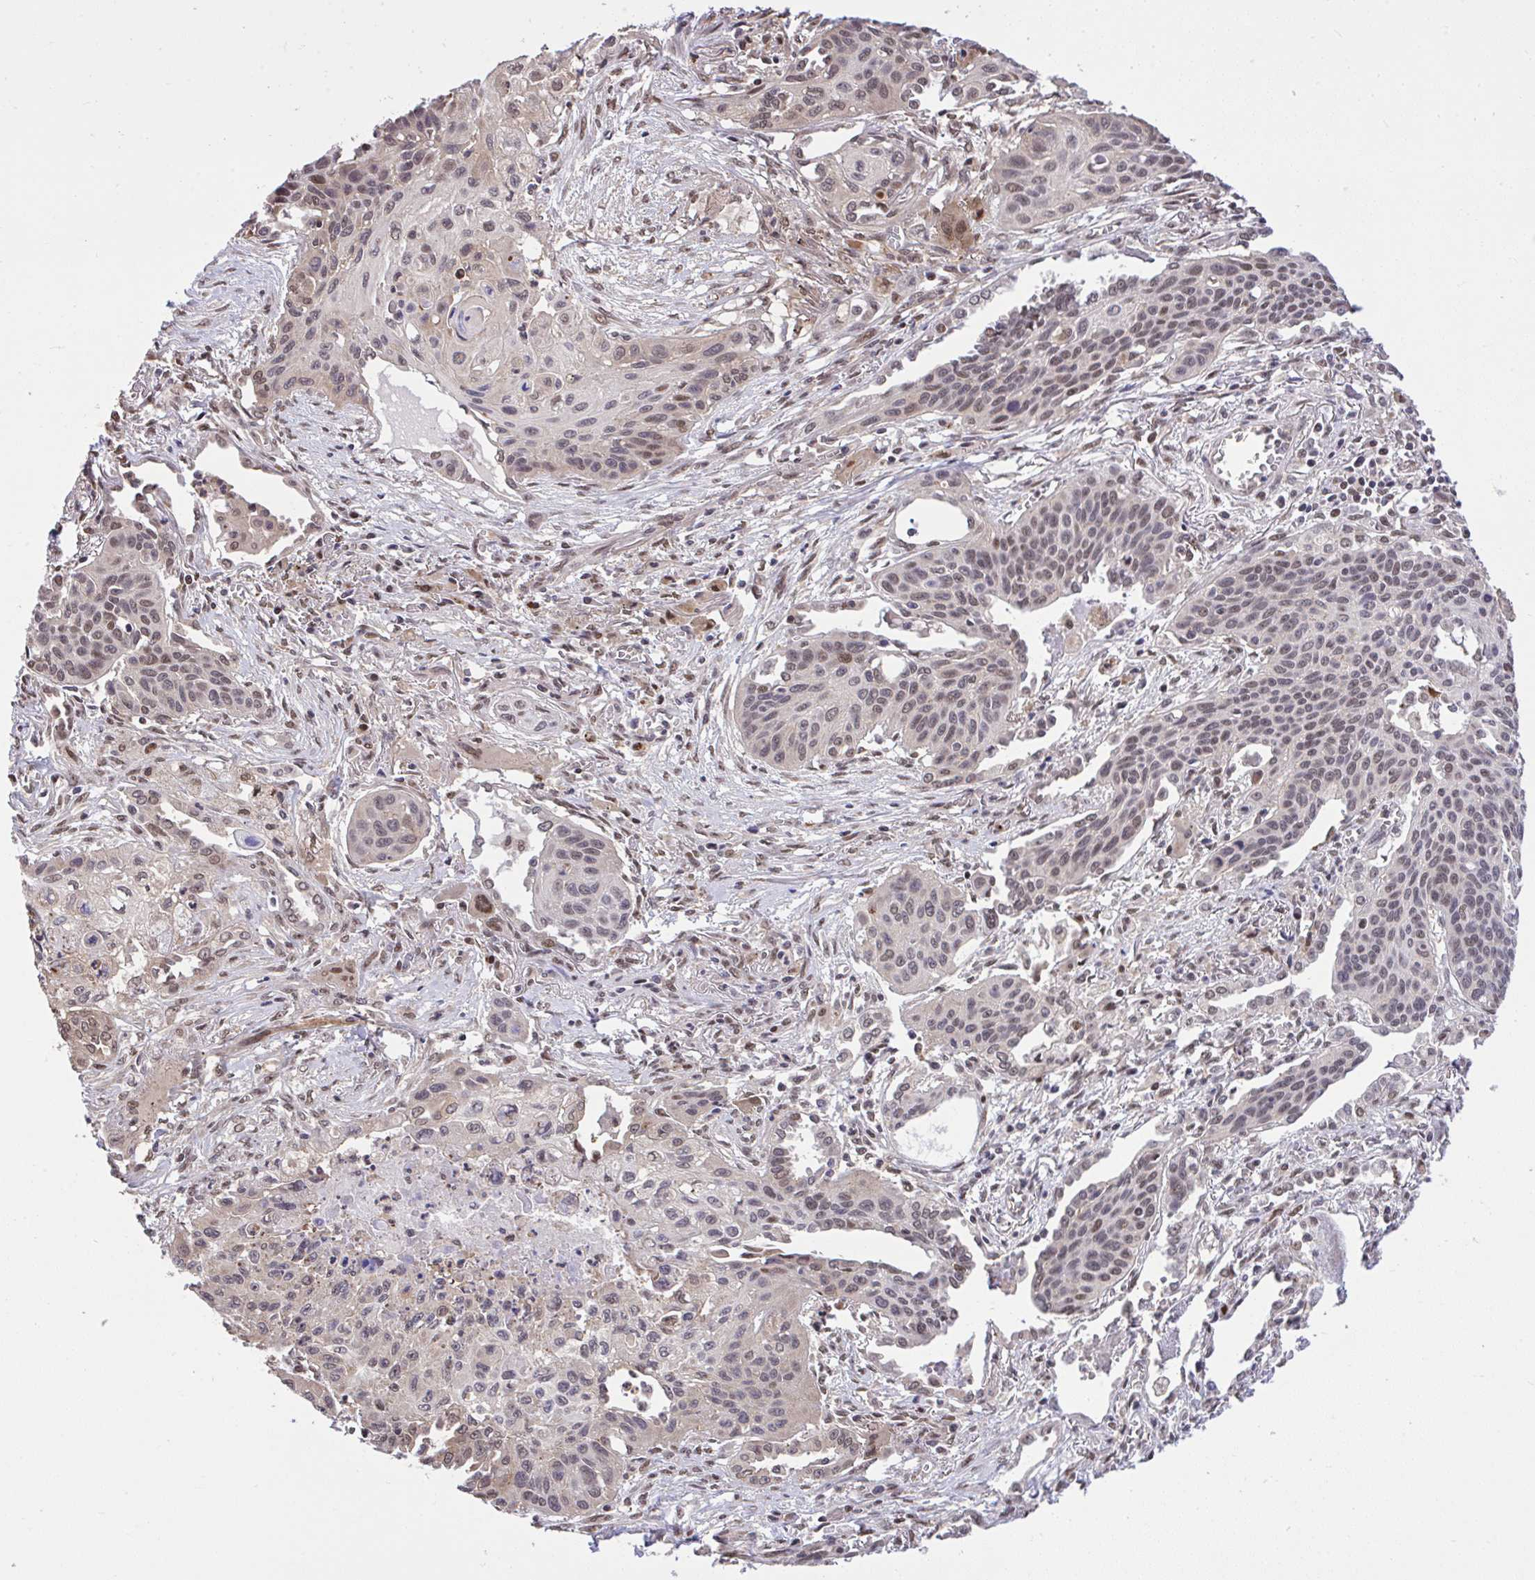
{"staining": {"intensity": "weak", "quantity": "25%-75%", "location": "nuclear"}, "tissue": "lung cancer", "cell_type": "Tumor cells", "image_type": "cancer", "snomed": [{"axis": "morphology", "description": "Squamous cell carcinoma, NOS"}, {"axis": "topography", "description": "Lung"}], "caption": "Squamous cell carcinoma (lung) was stained to show a protein in brown. There is low levels of weak nuclear expression in about 25%-75% of tumor cells.", "gene": "GLIS3", "patient": {"sex": "male", "age": 71}}